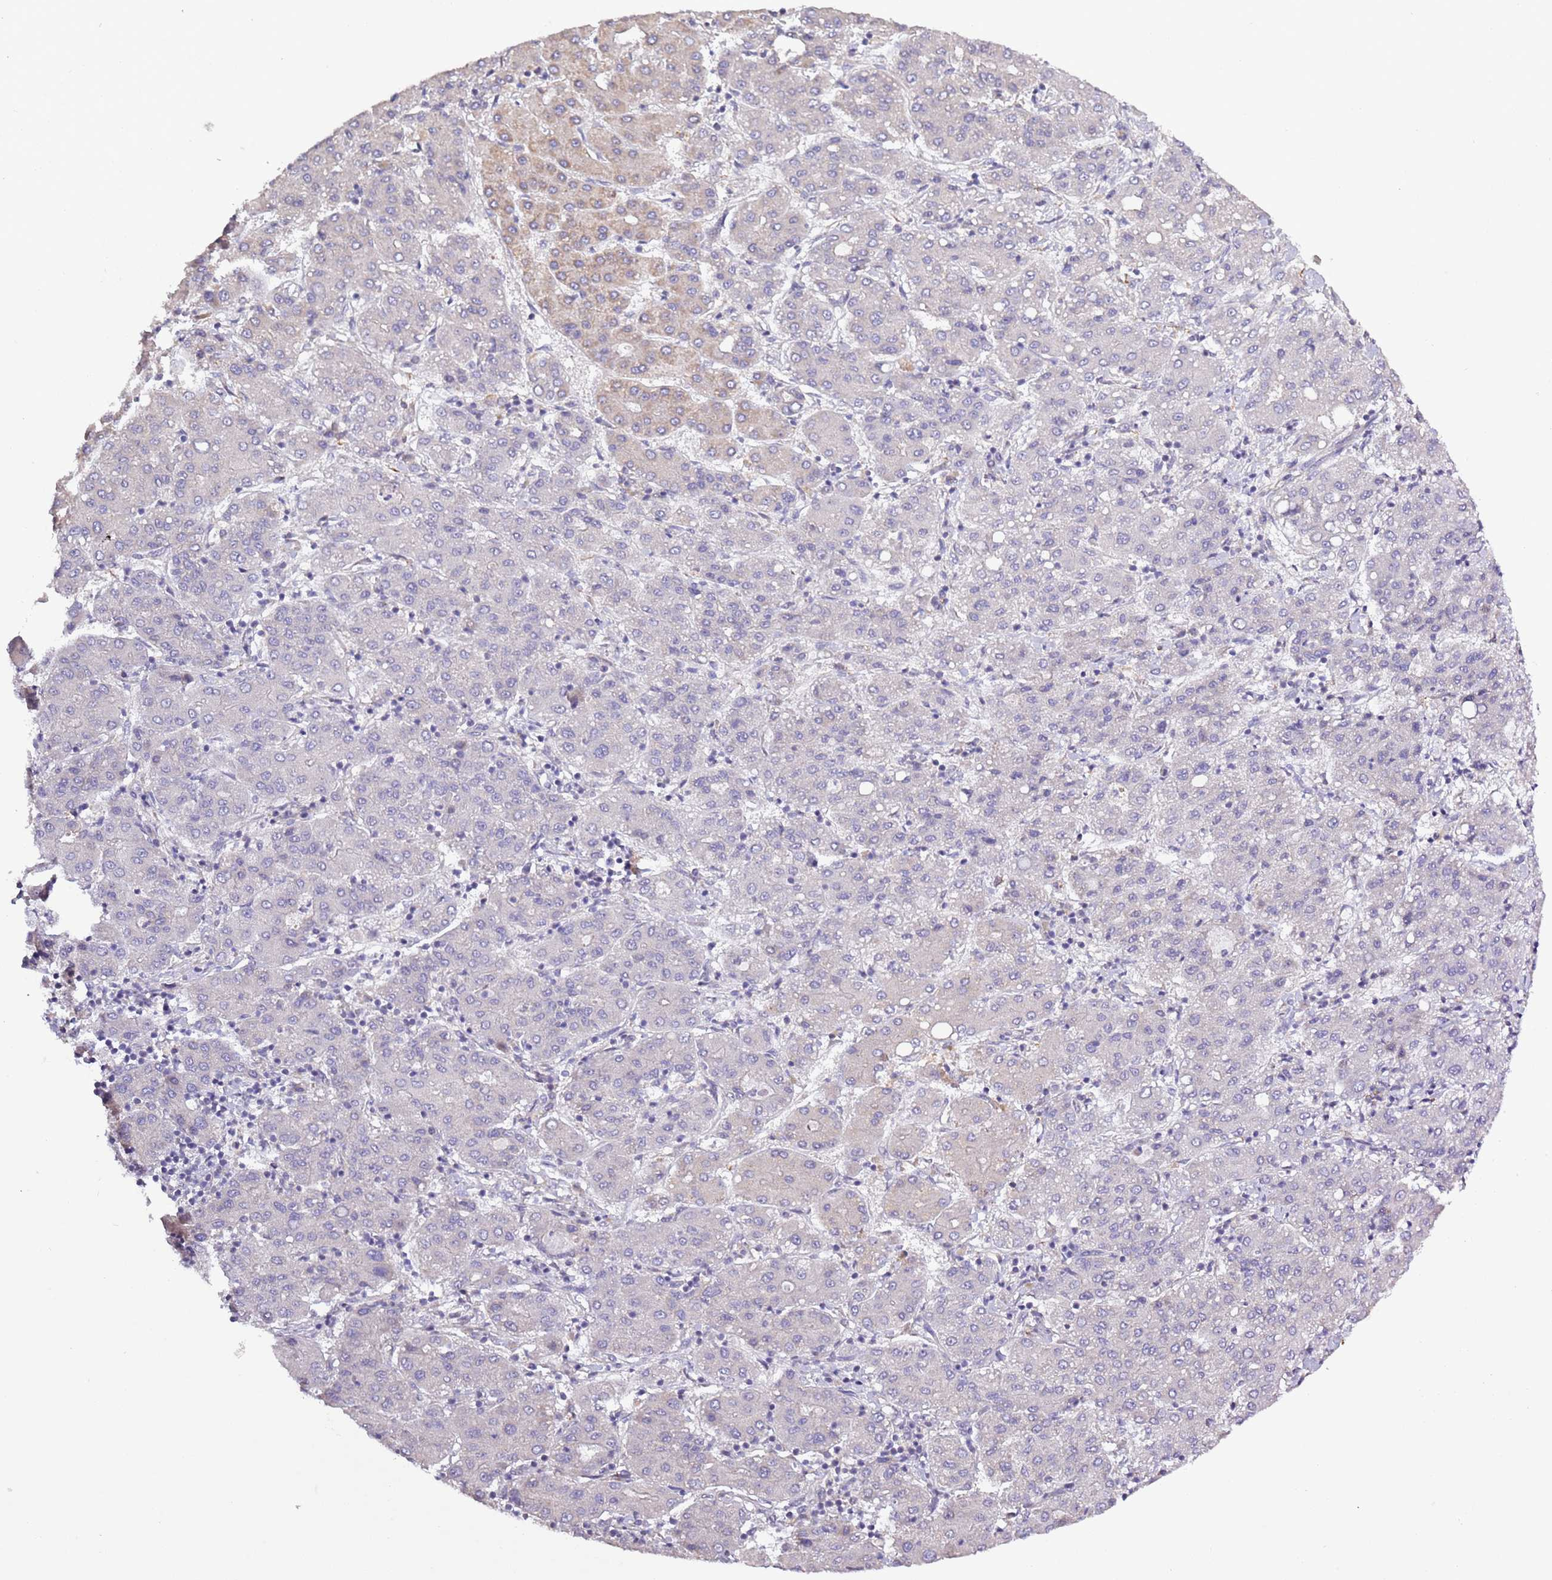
{"staining": {"intensity": "weak", "quantity": "<25%", "location": "cytoplasmic/membranous"}, "tissue": "liver cancer", "cell_type": "Tumor cells", "image_type": "cancer", "snomed": [{"axis": "morphology", "description": "Carcinoma, Hepatocellular, NOS"}, {"axis": "topography", "description": "Liver"}], "caption": "DAB (3,3'-diaminobenzidine) immunohistochemical staining of liver hepatocellular carcinoma shows no significant staining in tumor cells.", "gene": "LIPJ", "patient": {"sex": "male", "age": 65}}